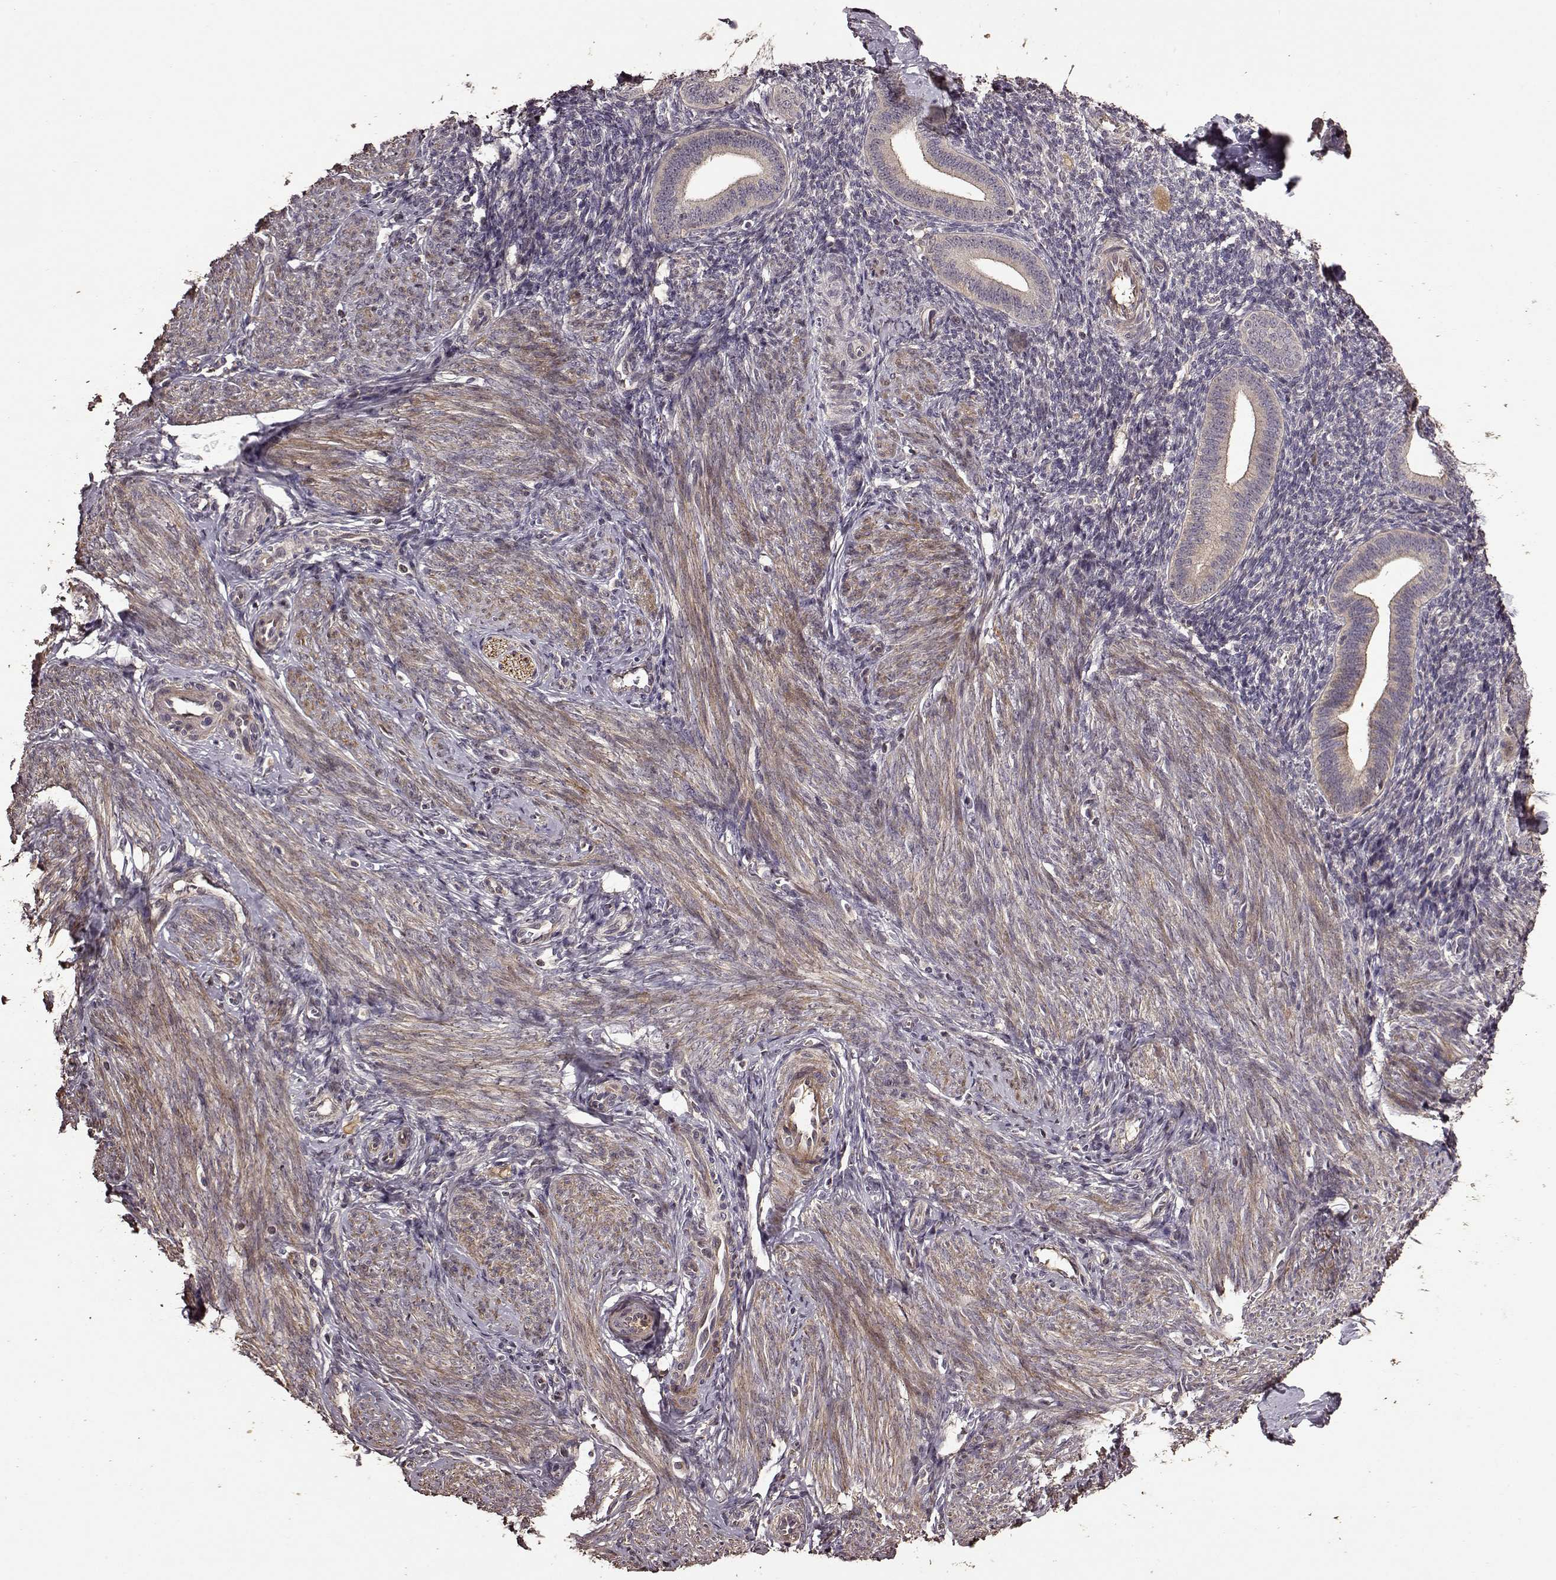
{"staining": {"intensity": "negative", "quantity": "none", "location": "none"}, "tissue": "endometrium", "cell_type": "Cells in endometrial stroma", "image_type": "normal", "snomed": [{"axis": "morphology", "description": "Normal tissue, NOS"}, {"axis": "topography", "description": "Endometrium"}], "caption": "Endometrium was stained to show a protein in brown. There is no significant expression in cells in endometrial stroma. (DAB IHC, high magnification).", "gene": "FBXW11", "patient": {"sex": "female", "age": 40}}